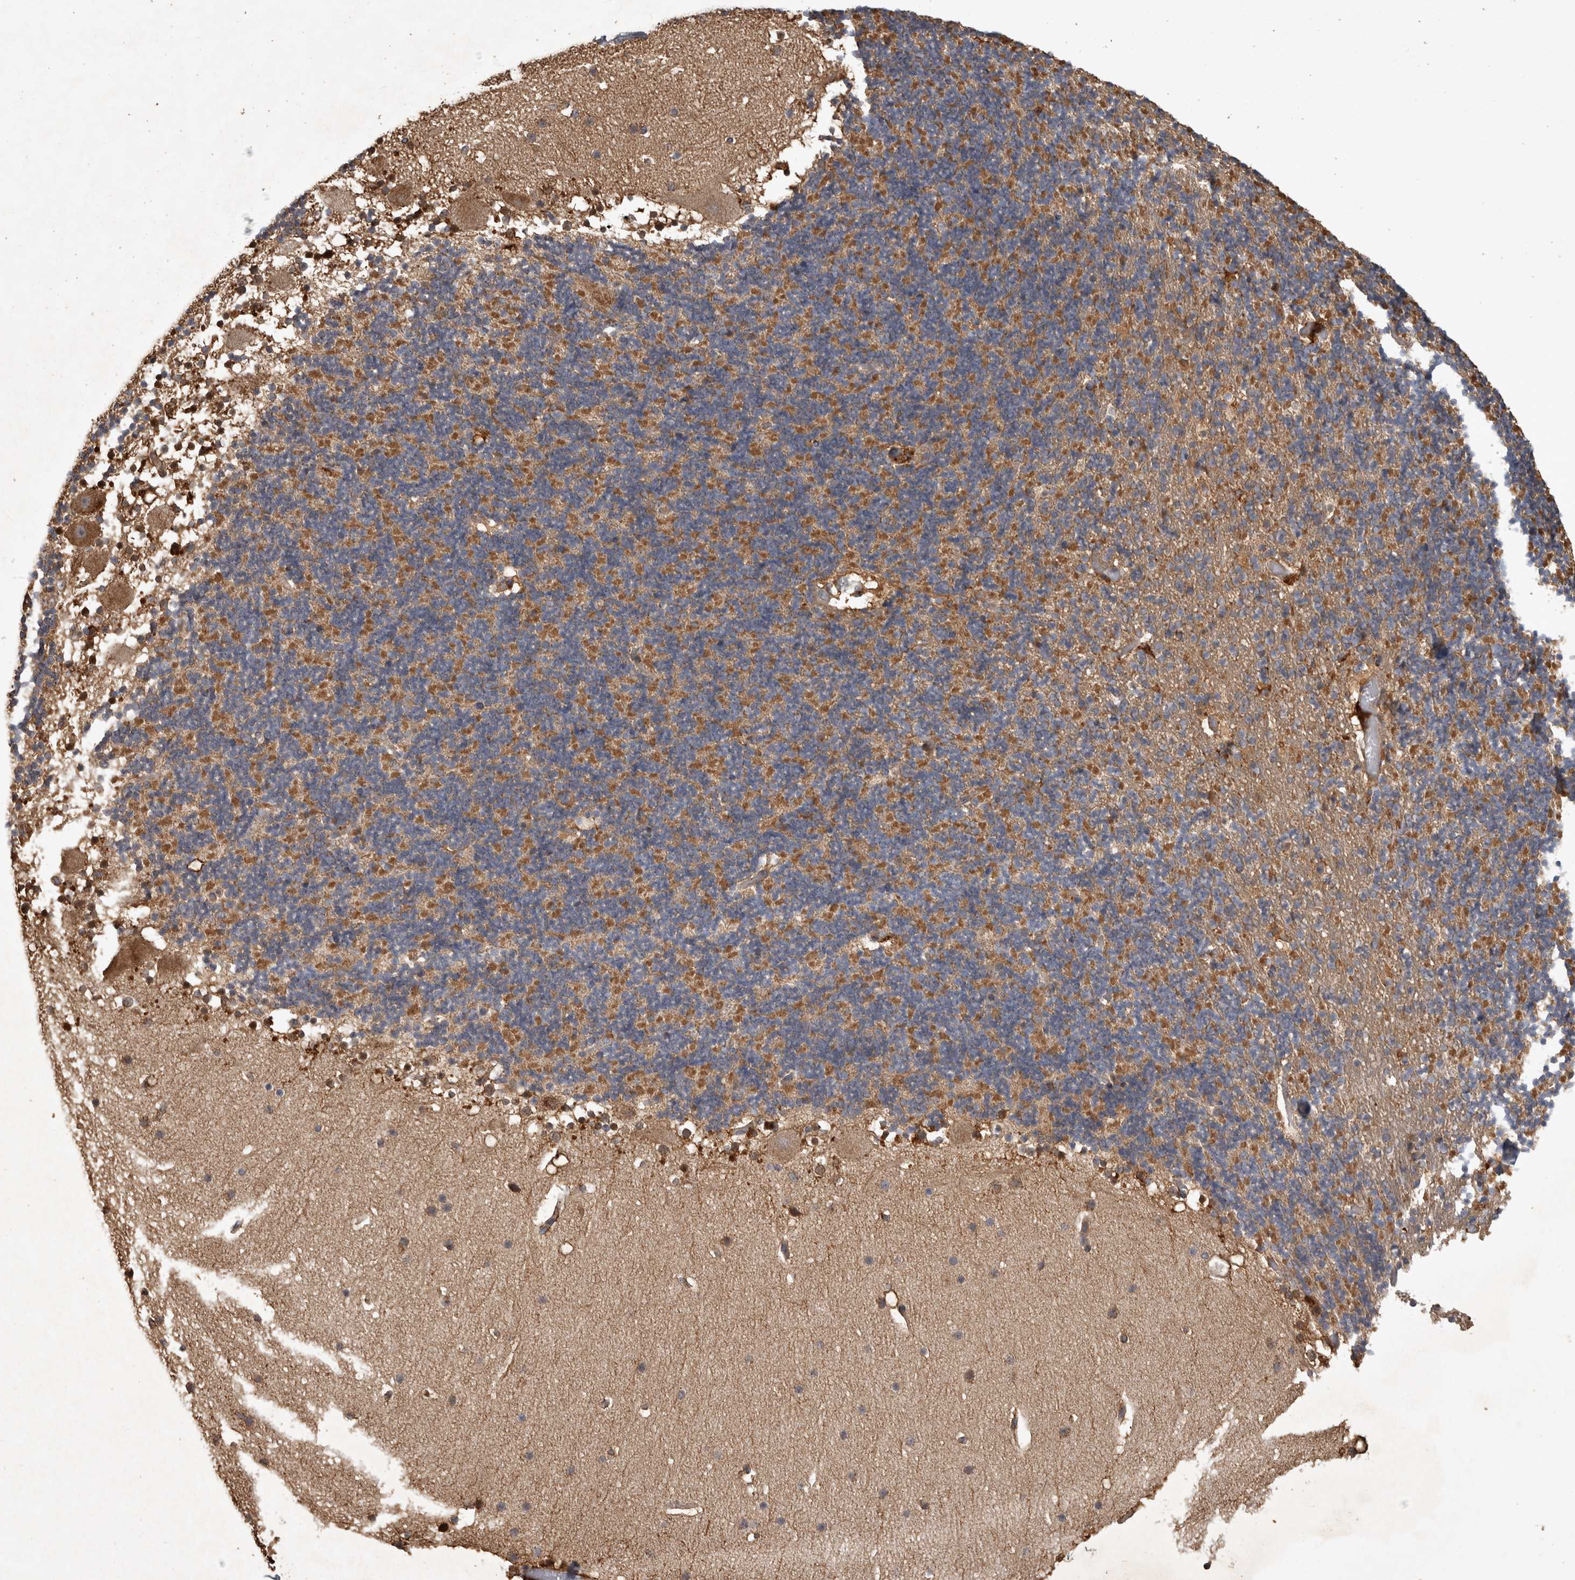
{"staining": {"intensity": "moderate", "quantity": "25%-75%", "location": "cytoplasmic/membranous"}, "tissue": "cerebellum", "cell_type": "Cells in granular layer", "image_type": "normal", "snomed": [{"axis": "morphology", "description": "Normal tissue, NOS"}, {"axis": "topography", "description": "Cerebellum"}], "caption": "Protein analysis of benign cerebellum displays moderate cytoplasmic/membranous positivity in about 25%-75% of cells in granular layer.", "gene": "TRMT61B", "patient": {"sex": "male", "age": 57}}